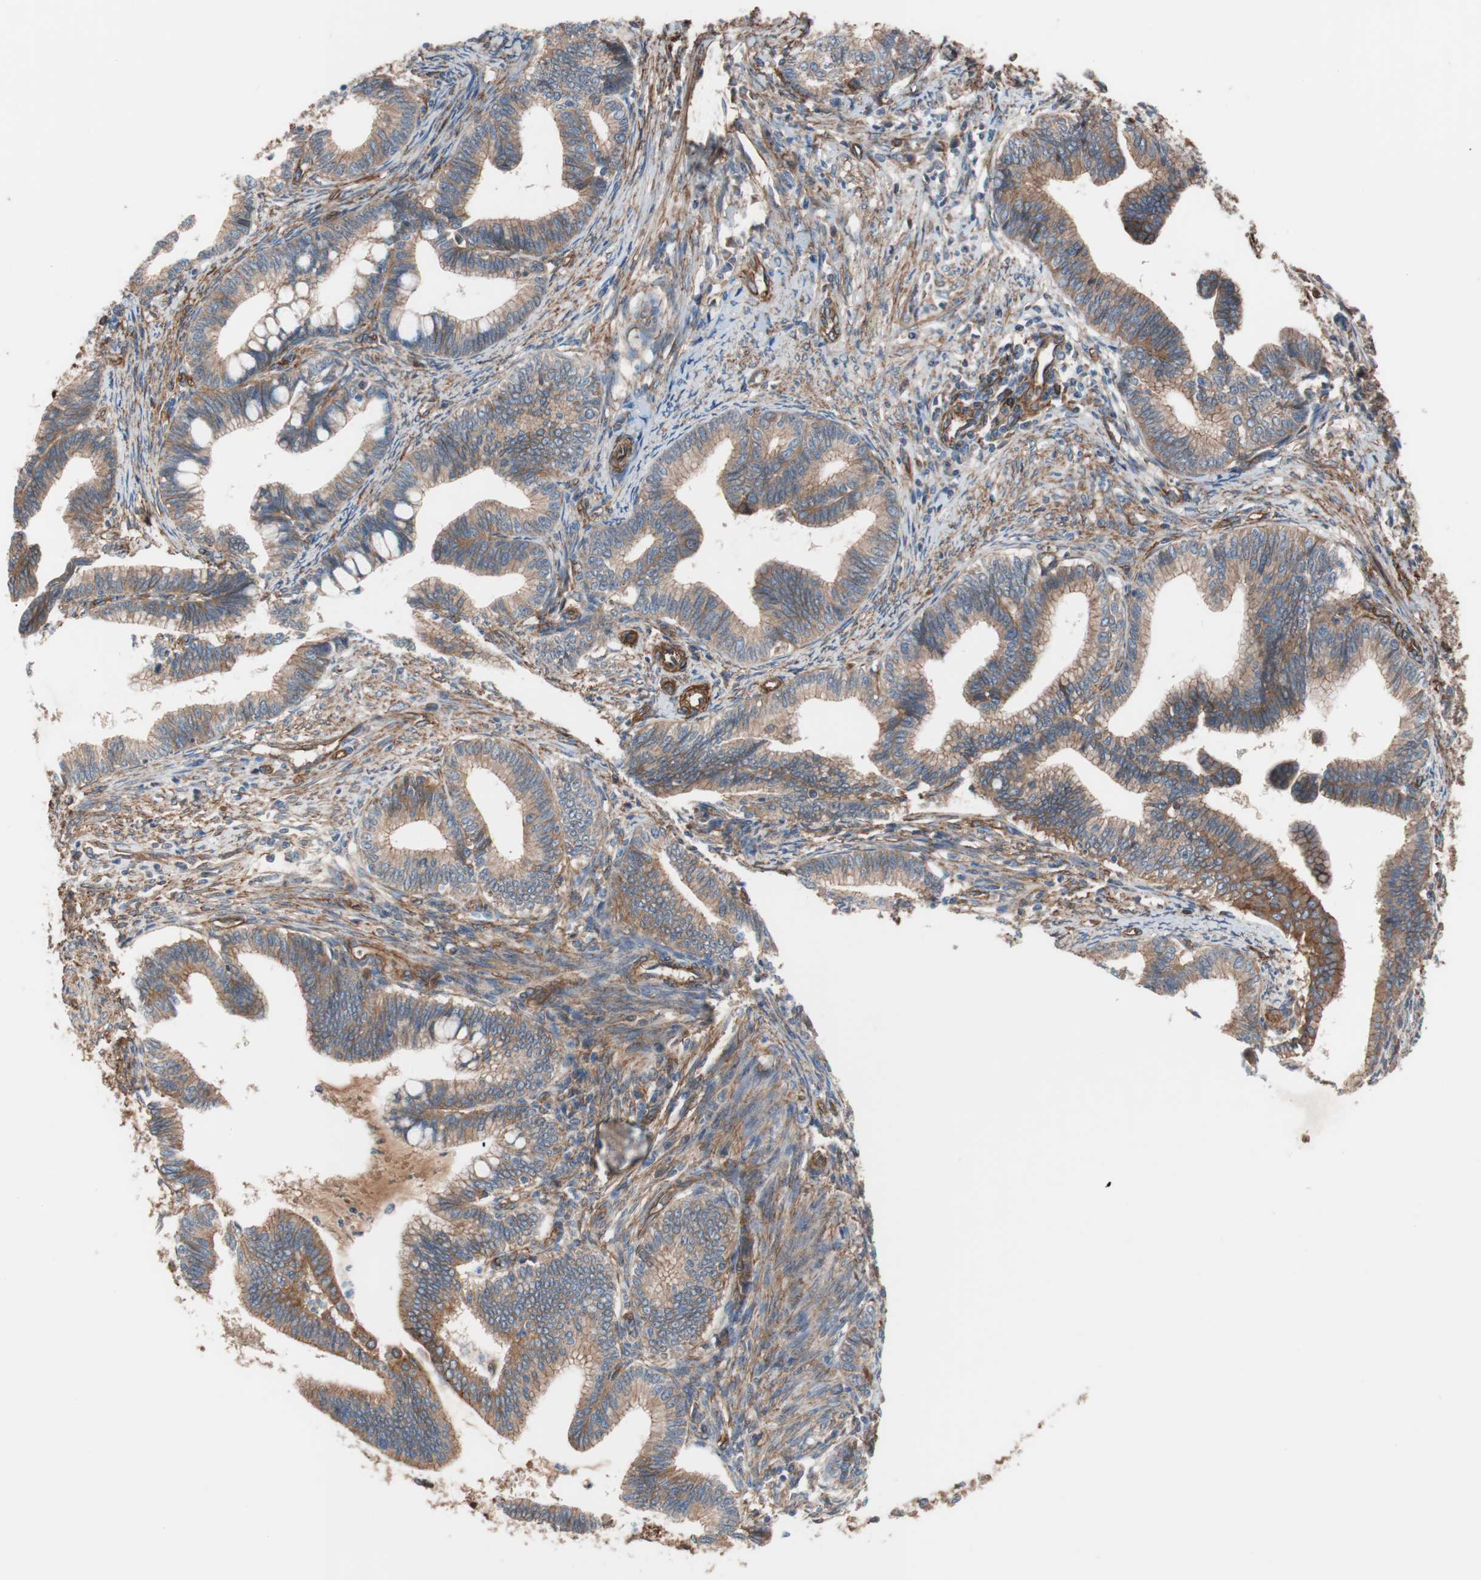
{"staining": {"intensity": "moderate", "quantity": ">75%", "location": "cytoplasmic/membranous"}, "tissue": "cervical cancer", "cell_type": "Tumor cells", "image_type": "cancer", "snomed": [{"axis": "morphology", "description": "Adenocarcinoma, NOS"}, {"axis": "topography", "description": "Cervix"}], "caption": "This image shows immunohistochemistry (IHC) staining of human cervical cancer, with medium moderate cytoplasmic/membranous staining in about >75% of tumor cells.", "gene": "SPINT1", "patient": {"sex": "female", "age": 36}}